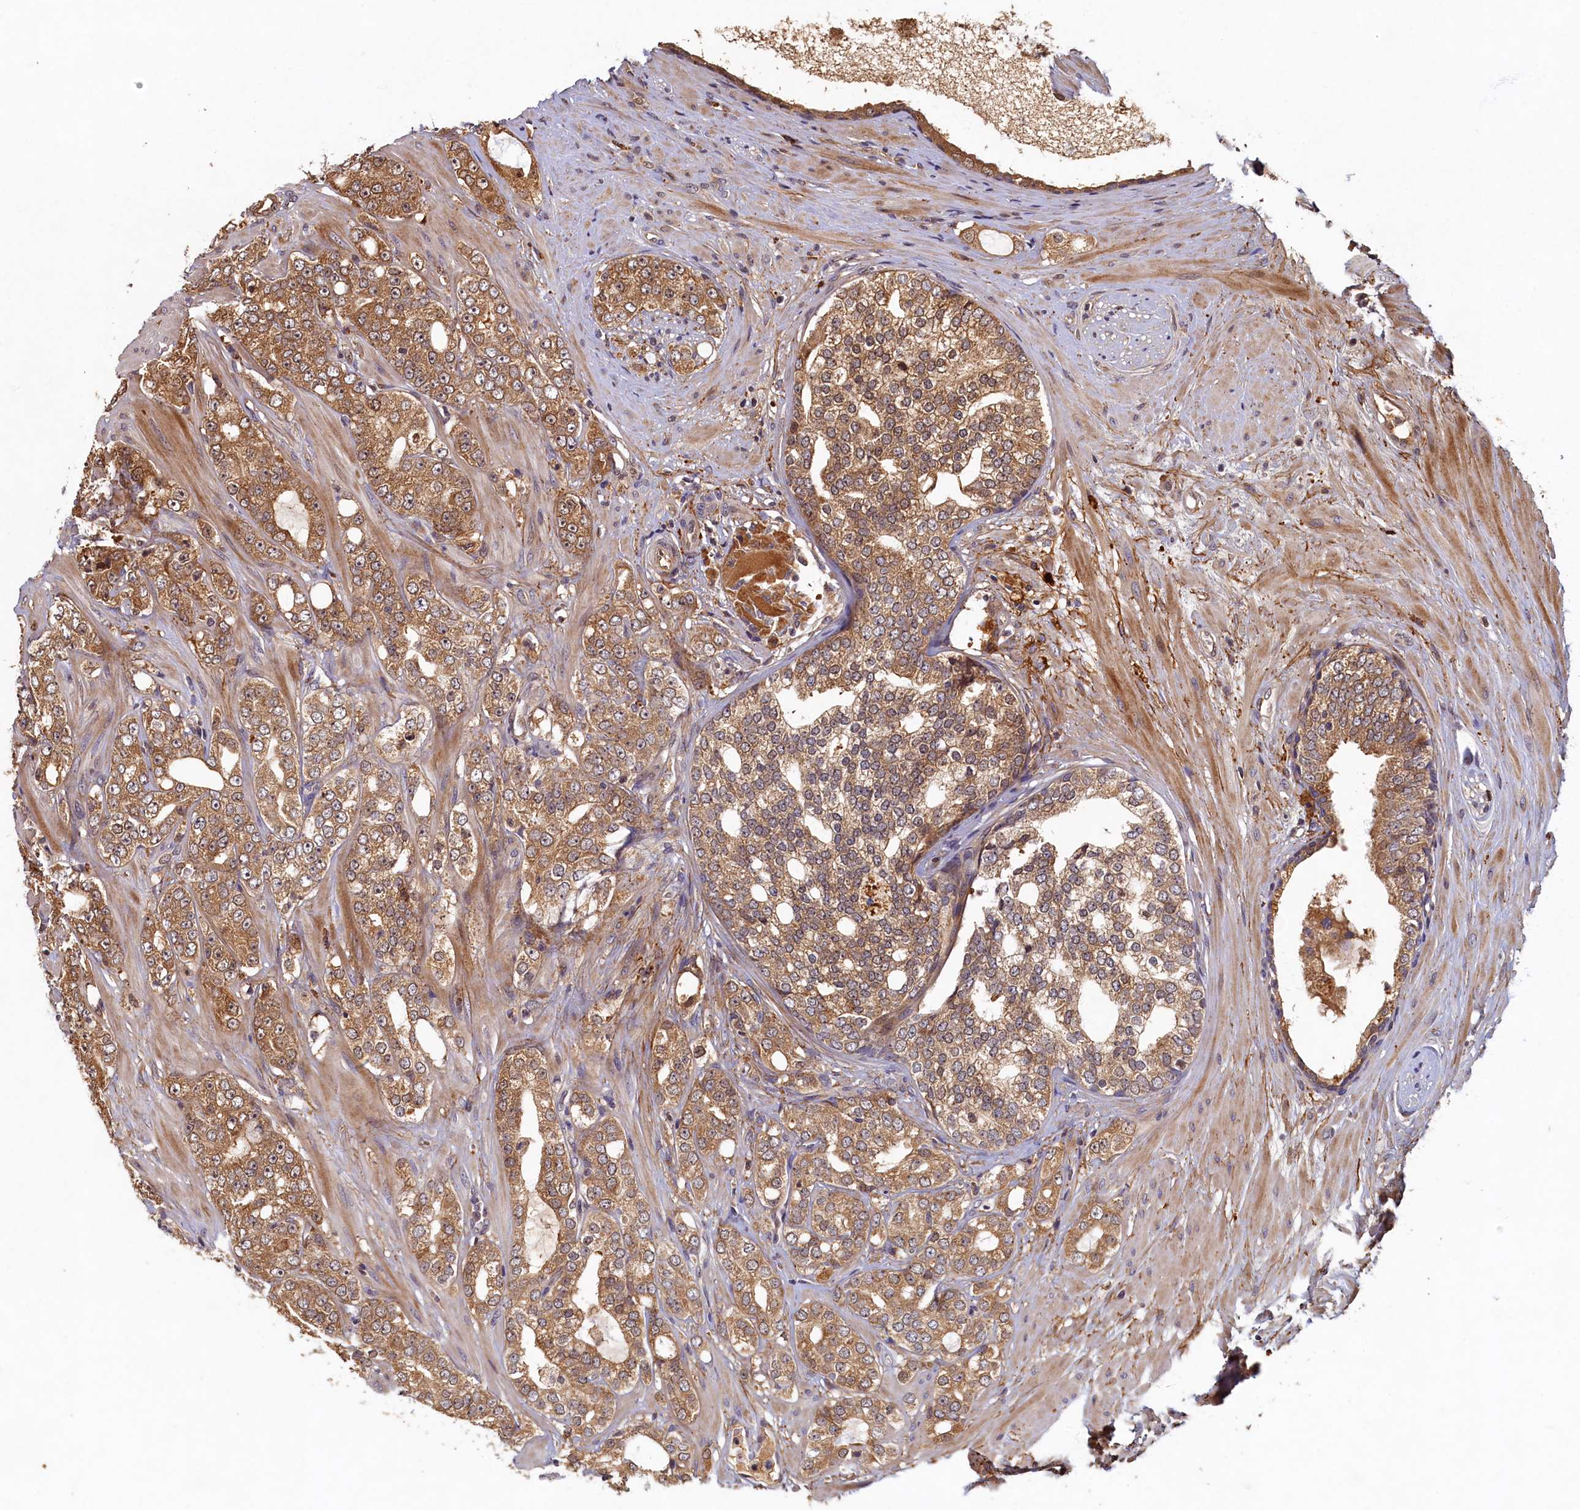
{"staining": {"intensity": "moderate", "quantity": ">75%", "location": "cytoplasmic/membranous"}, "tissue": "prostate cancer", "cell_type": "Tumor cells", "image_type": "cancer", "snomed": [{"axis": "morphology", "description": "Adenocarcinoma, High grade"}, {"axis": "topography", "description": "Prostate"}], "caption": "A photomicrograph showing moderate cytoplasmic/membranous staining in approximately >75% of tumor cells in prostate cancer (adenocarcinoma (high-grade)), as visualized by brown immunohistochemical staining.", "gene": "LCMT2", "patient": {"sex": "male", "age": 64}}